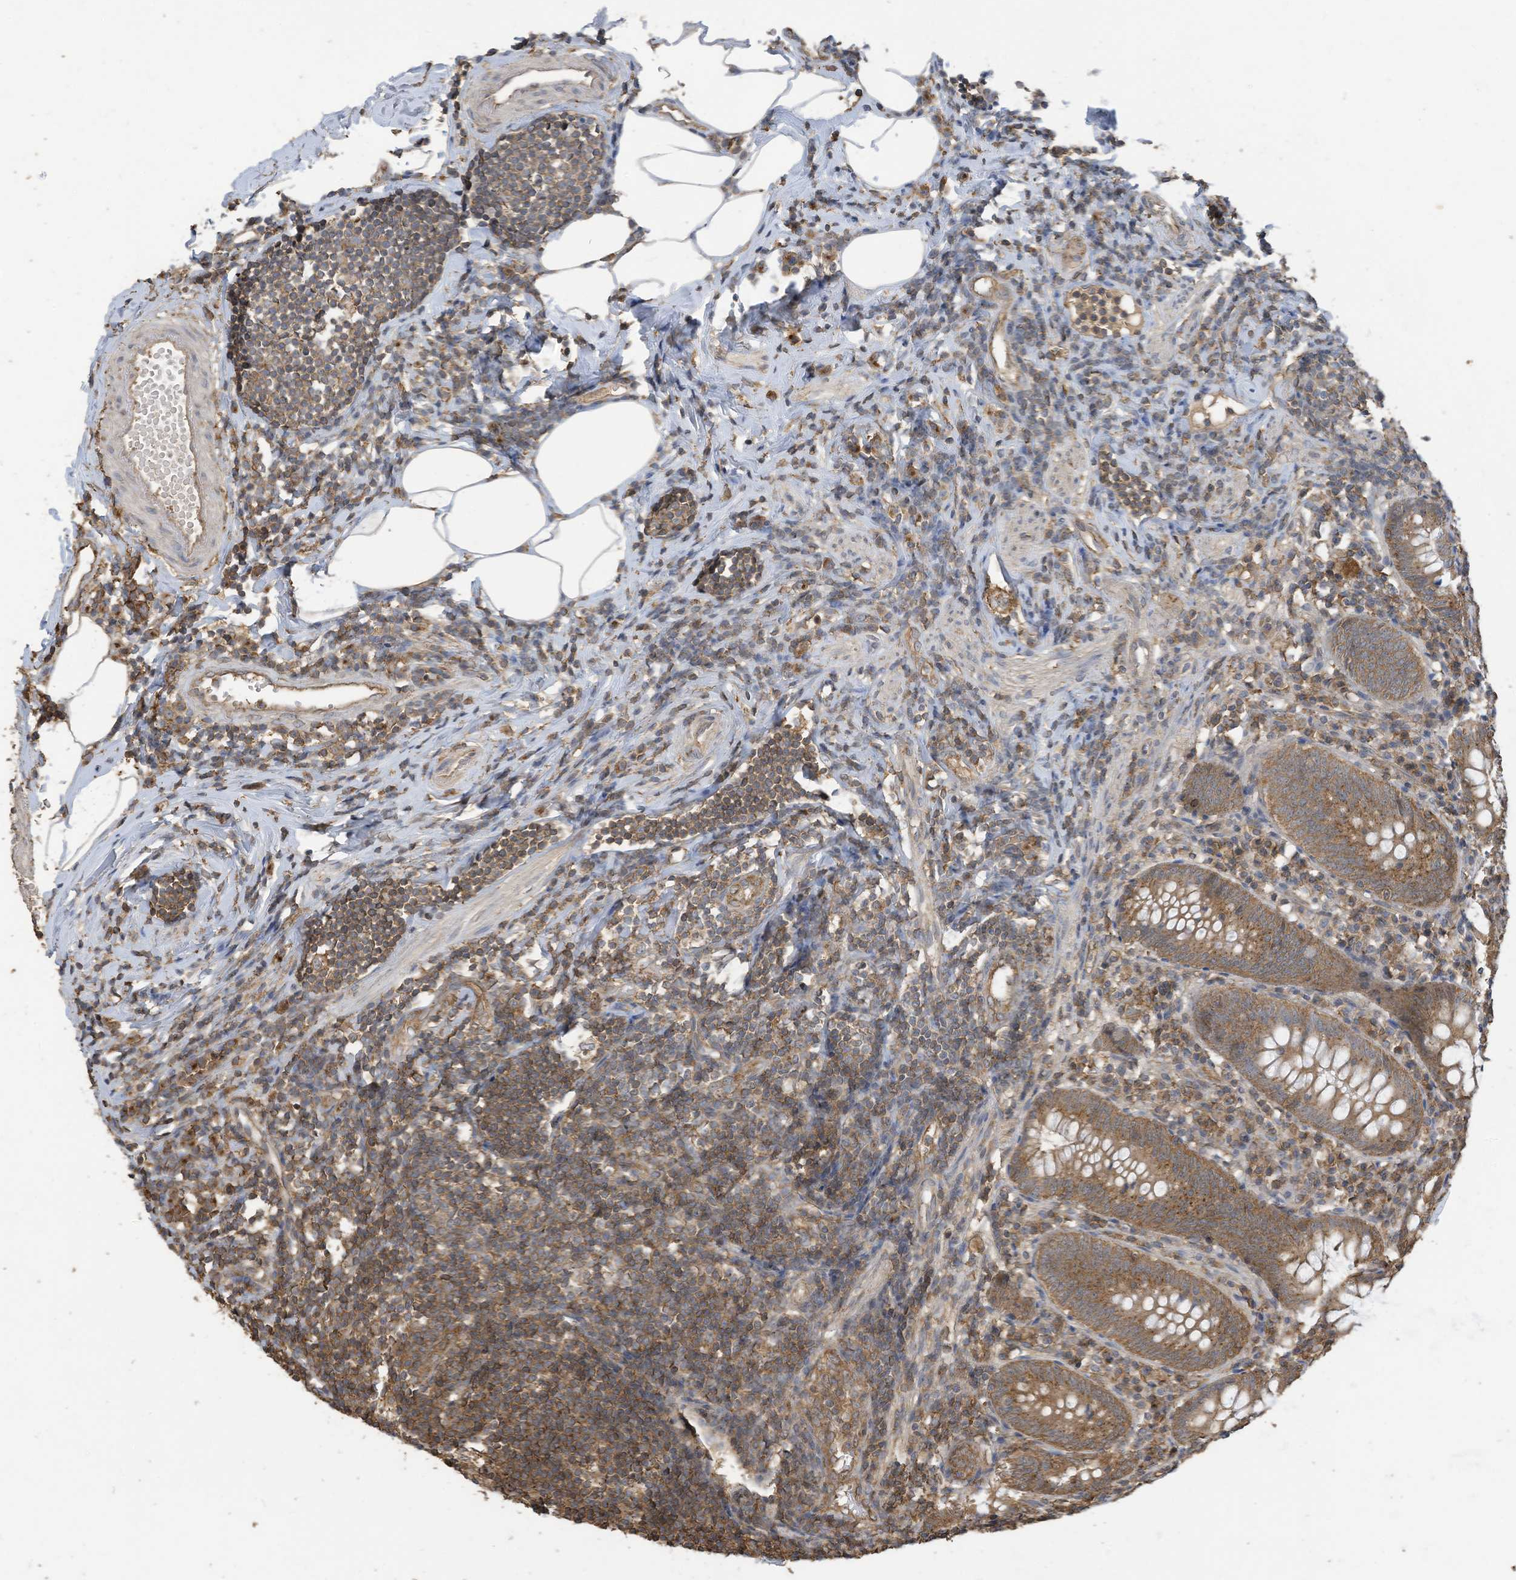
{"staining": {"intensity": "moderate", "quantity": ">75%", "location": "cytoplasmic/membranous"}, "tissue": "appendix", "cell_type": "Glandular cells", "image_type": "normal", "snomed": [{"axis": "morphology", "description": "Normal tissue, NOS"}, {"axis": "topography", "description": "Appendix"}], "caption": "Unremarkable appendix exhibits moderate cytoplasmic/membranous positivity in approximately >75% of glandular cells, visualized by immunohistochemistry.", "gene": "COX10", "patient": {"sex": "female", "age": 54}}